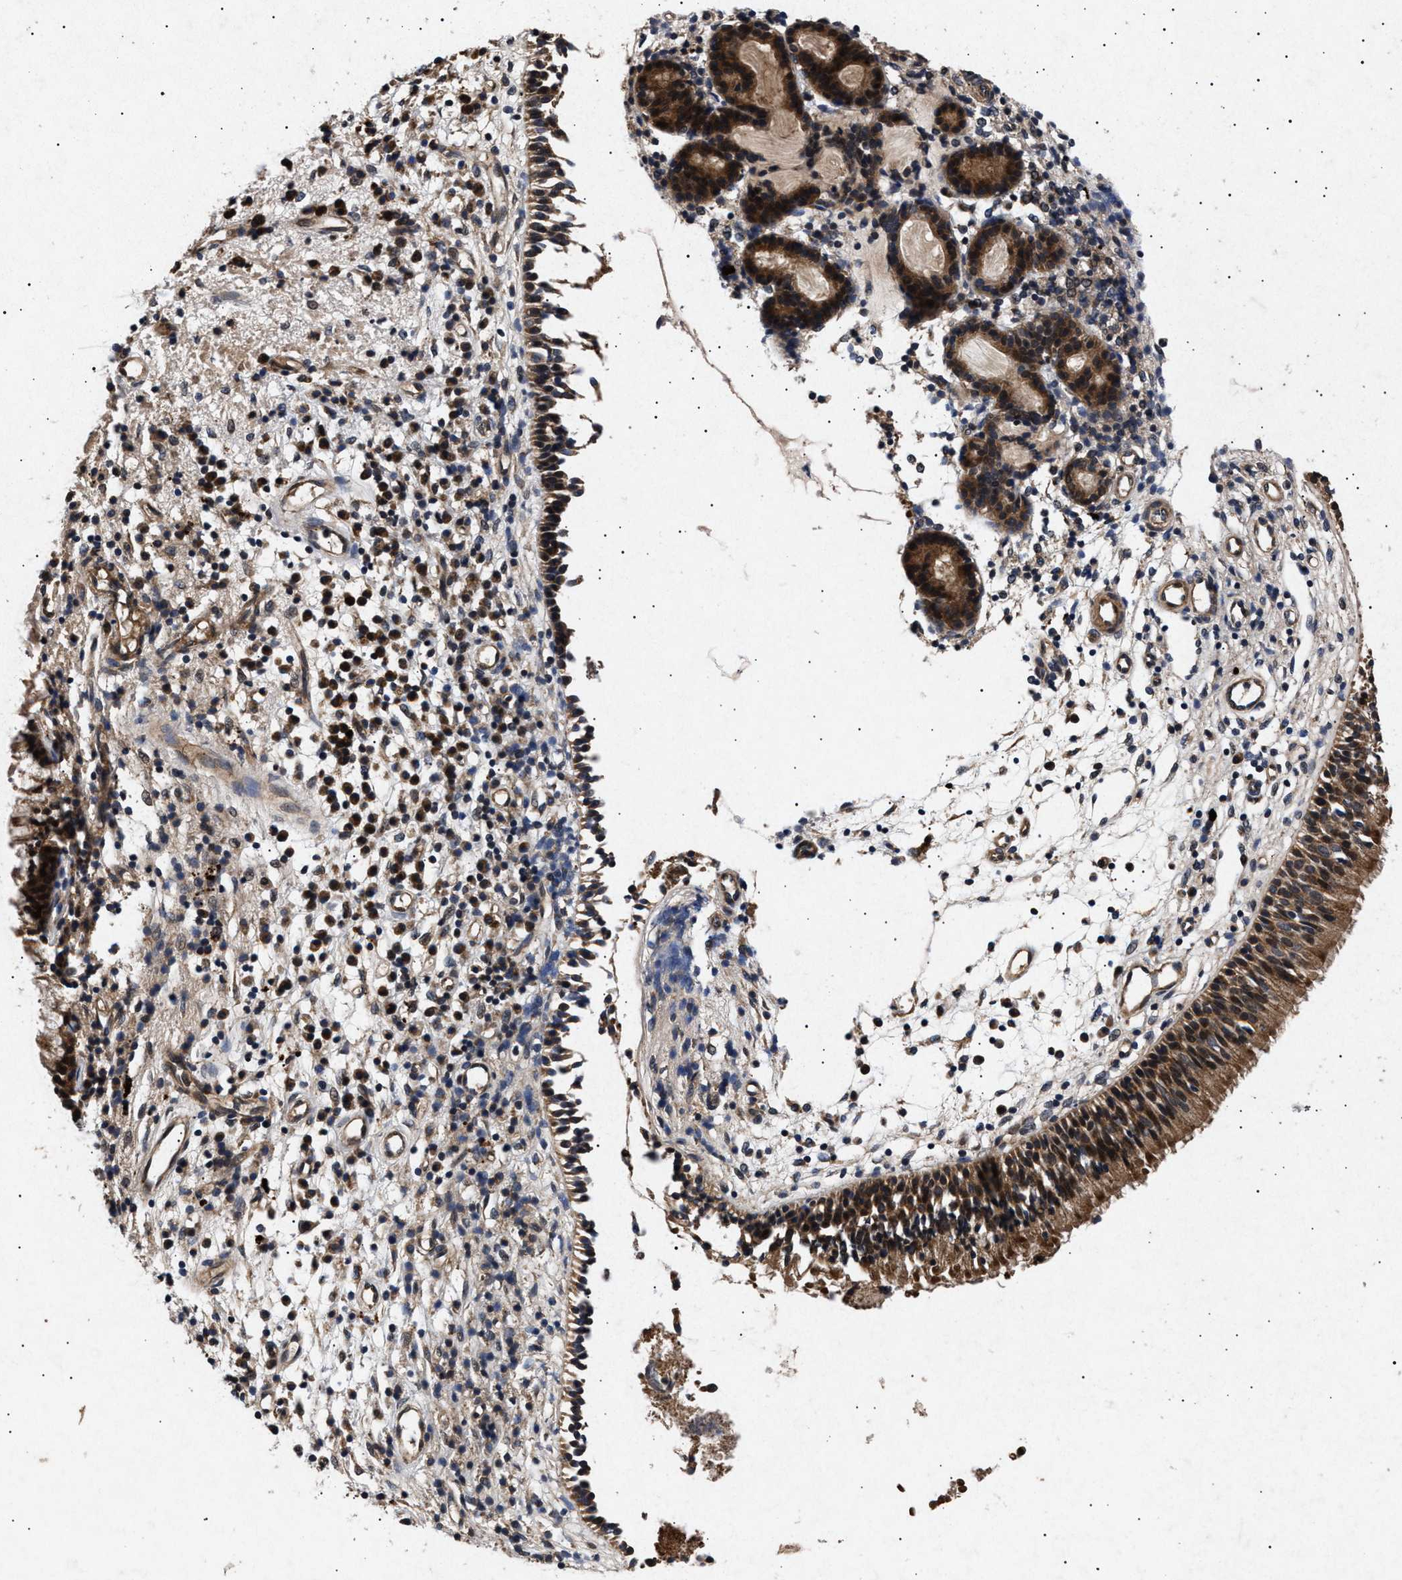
{"staining": {"intensity": "moderate", "quantity": ">75%", "location": "cytoplasmic/membranous"}, "tissue": "nasopharynx", "cell_type": "Respiratory epithelial cells", "image_type": "normal", "snomed": [{"axis": "morphology", "description": "Normal tissue, NOS"}, {"axis": "topography", "description": "Nasopharynx"}], "caption": "Nasopharynx stained with DAB immunohistochemistry exhibits medium levels of moderate cytoplasmic/membranous expression in about >75% of respiratory epithelial cells.", "gene": "ITGB5", "patient": {"sex": "male", "age": 21}}